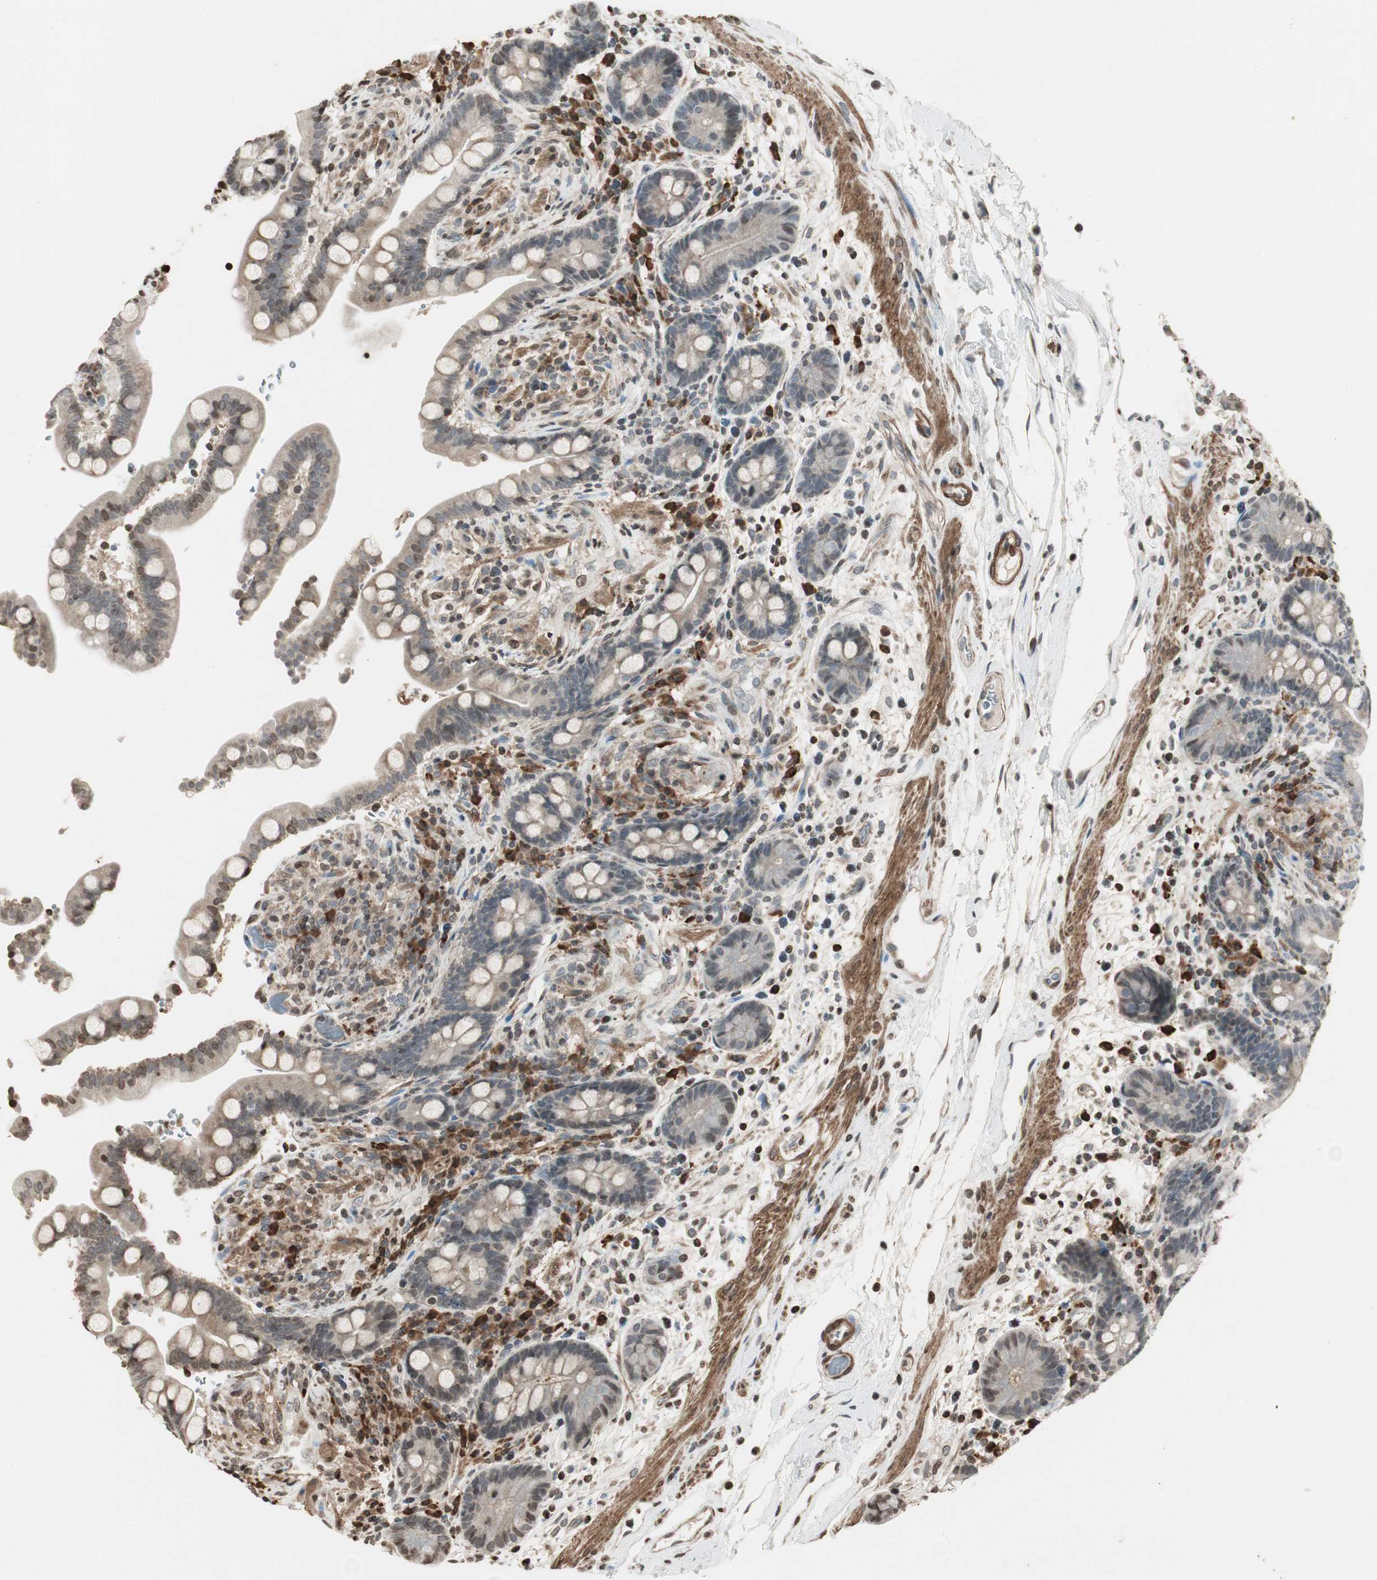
{"staining": {"intensity": "moderate", "quantity": ">75%", "location": "cytoplasmic/membranous,nuclear"}, "tissue": "colon", "cell_type": "Endothelial cells", "image_type": "normal", "snomed": [{"axis": "morphology", "description": "Normal tissue, NOS"}, {"axis": "topography", "description": "Colon"}], "caption": "A micrograph of human colon stained for a protein reveals moderate cytoplasmic/membranous,nuclear brown staining in endothelial cells. Using DAB (brown) and hematoxylin (blue) stains, captured at high magnification using brightfield microscopy.", "gene": "PRKG1", "patient": {"sex": "male", "age": 73}}